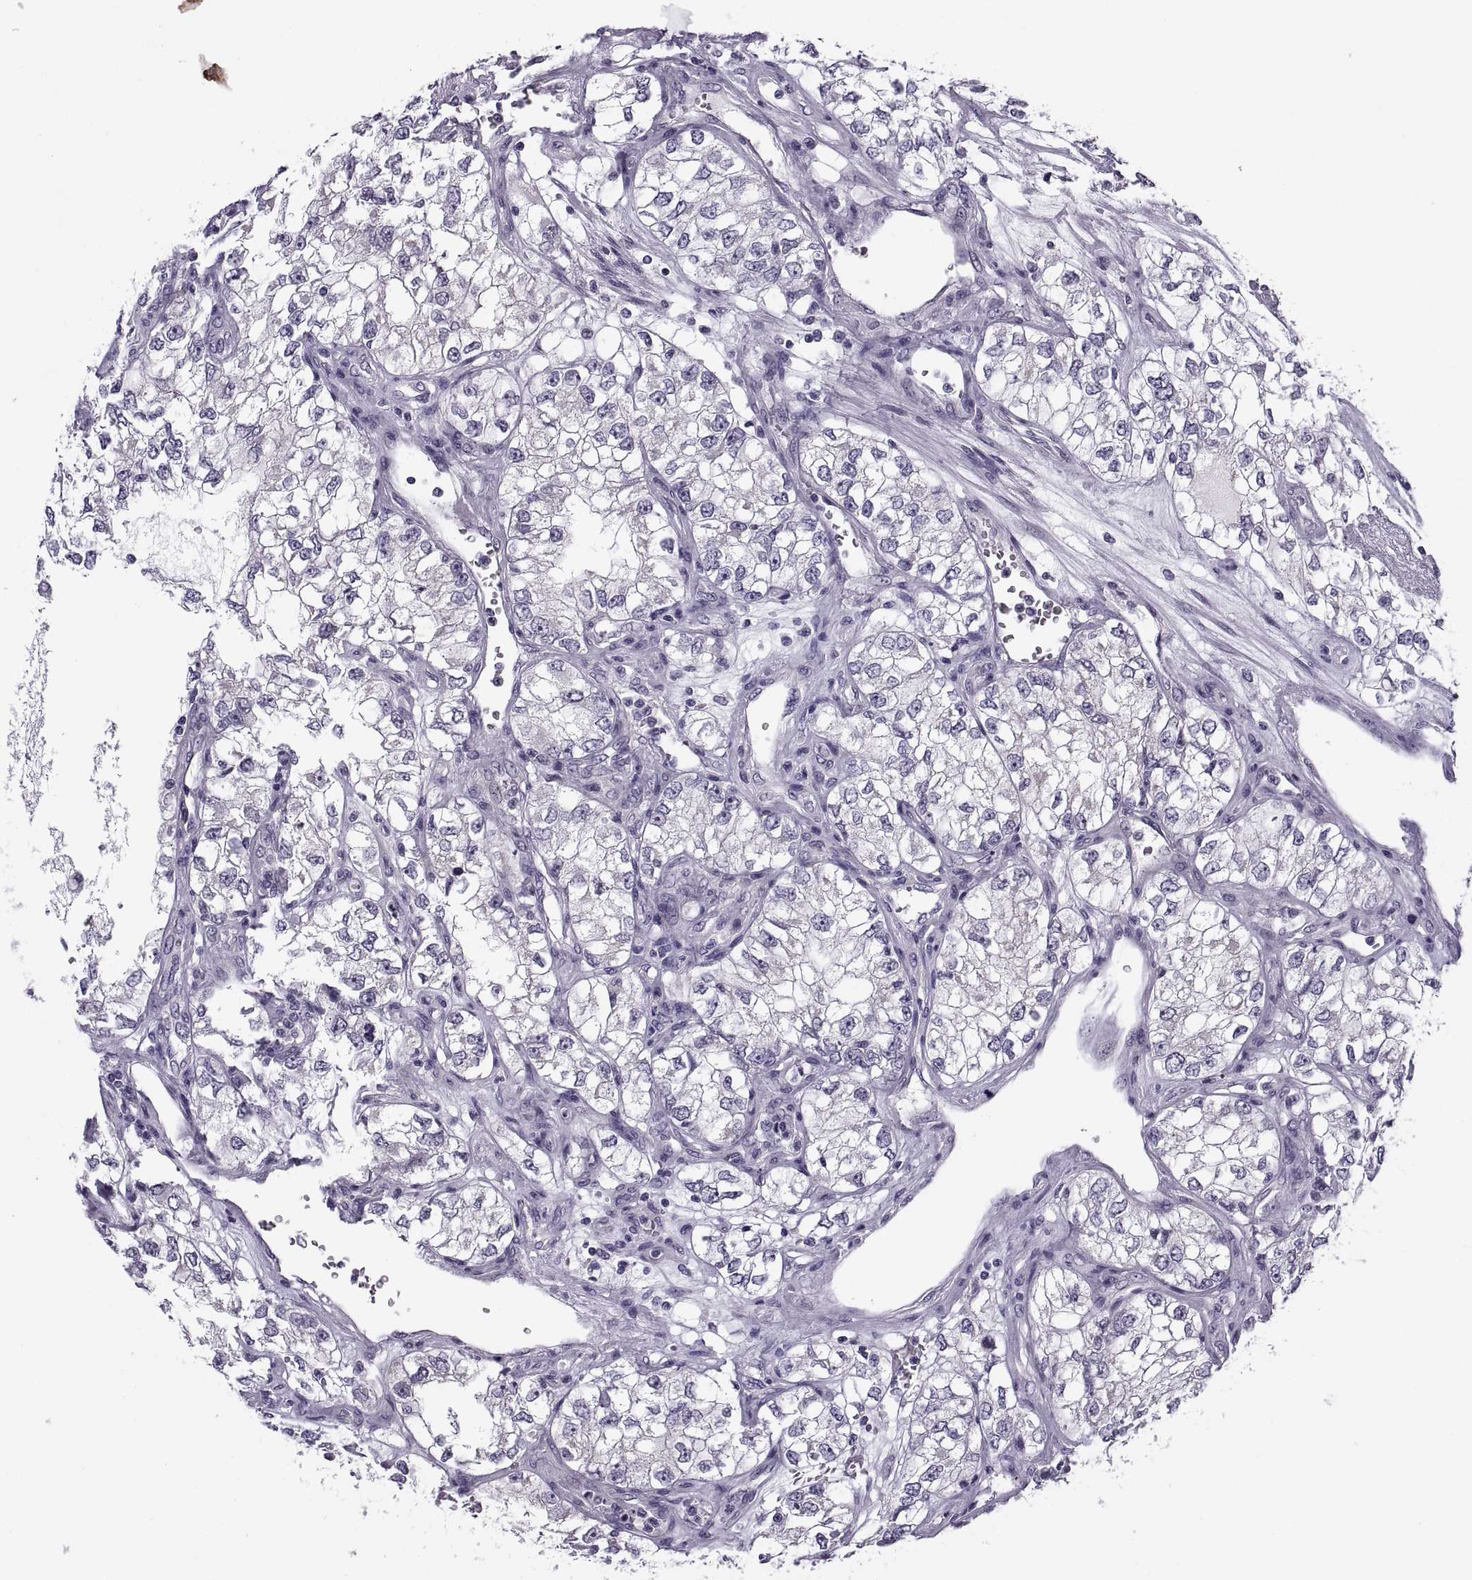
{"staining": {"intensity": "negative", "quantity": "none", "location": "none"}, "tissue": "renal cancer", "cell_type": "Tumor cells", "image_type": "cancer", "snomed": [{"axis": "morphology", "description": "Adenocarcinoma, NOS"}, {"axis": "topography", "description": "Kidney"}], "caption": "This is an IHC image of renal adenocarcinoma. There is no staining in tumor cells.", "gene": "MAGEB1", "patient": {"sex": "female", "age": 59}}